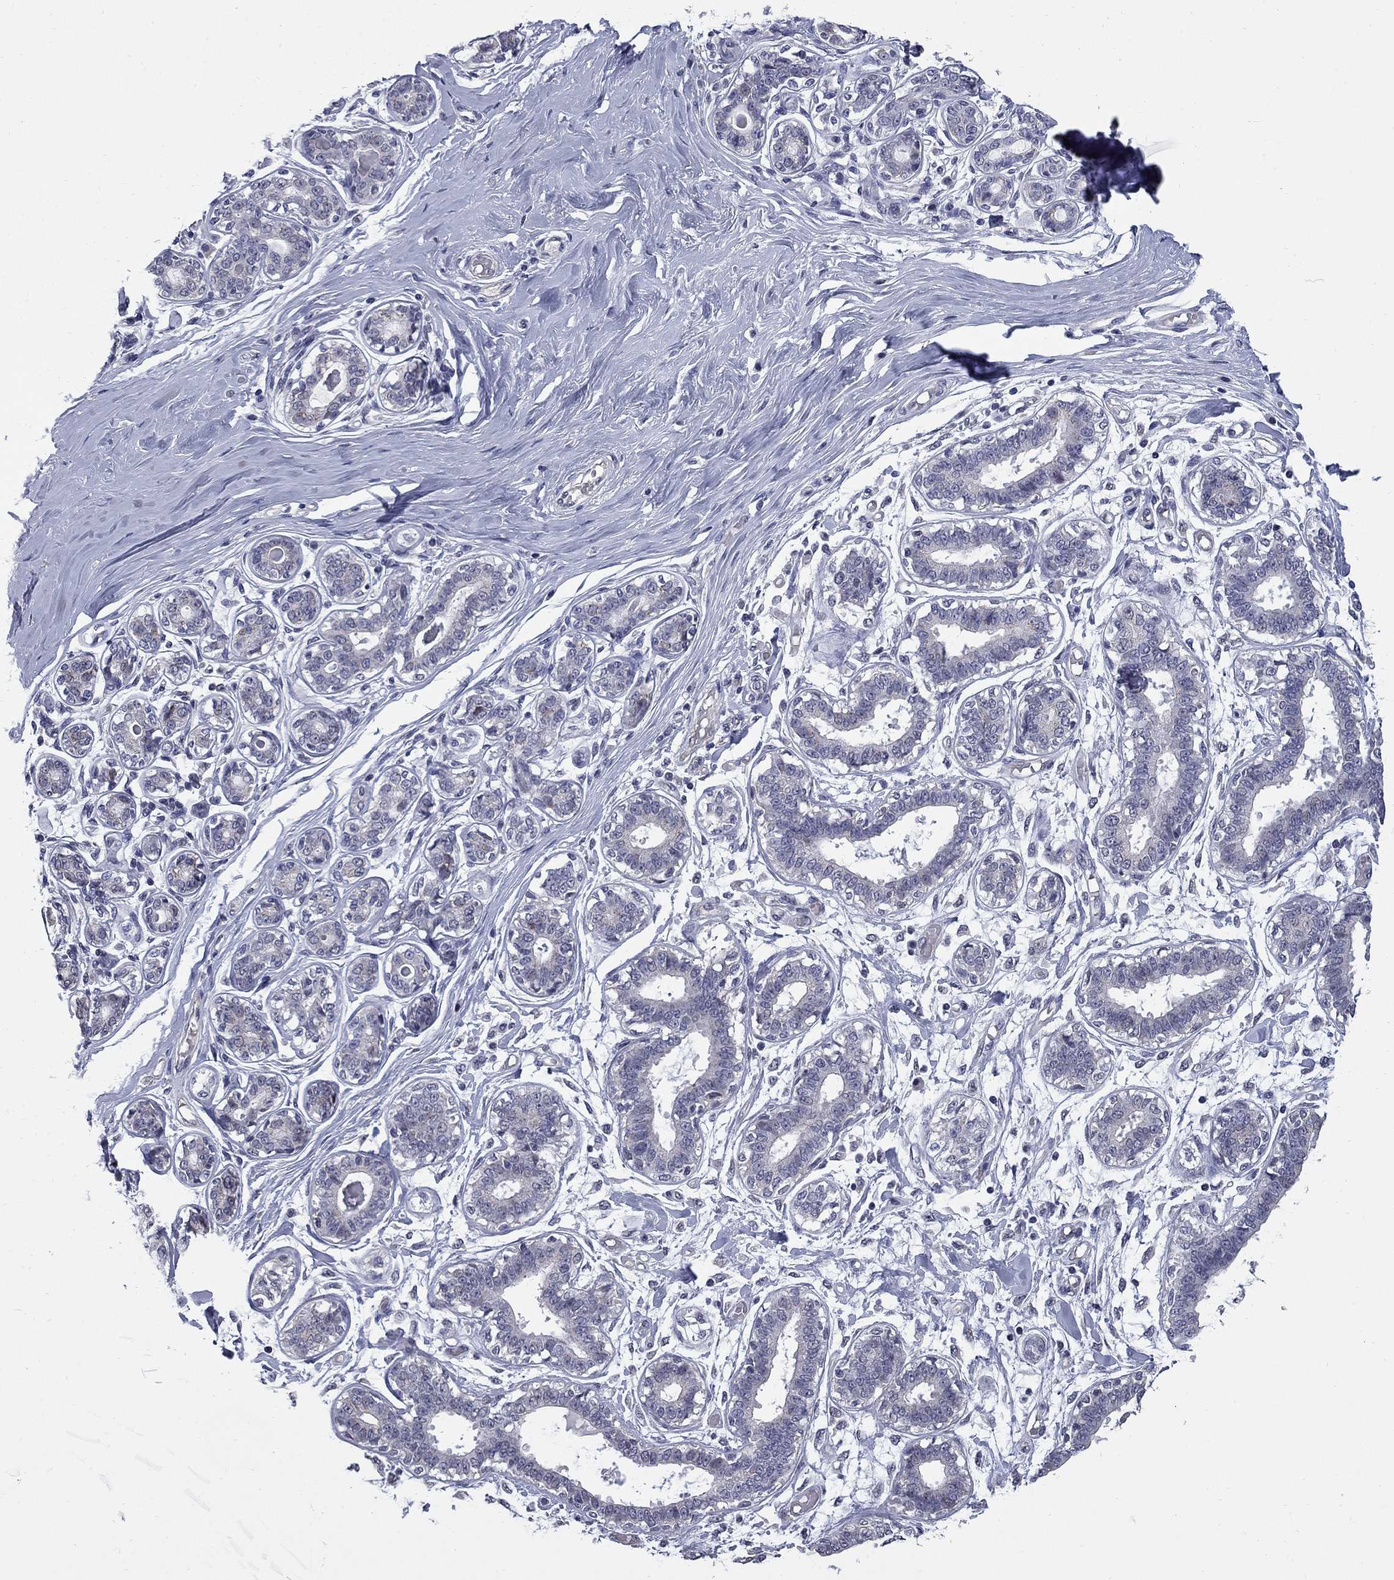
{"staining": {"intensity": "negative", "quantity": "none", "location": "none"}, "tissue": "breast", "cell_type": "Adipocytes", "image_type": "normal", "snomed": [{"axis": "morphology", "description": "Normal tissue, NOS"}, {"axis": "topography", "description": "Skin"}, {"axis": "topography", "description": "Breast"}], "caption": "Micrograph shows no significant protein staining in adipocytes of unremarkable breast. The staining is performed using DAB brown chromogen with nuclei counter-stained in using hematoxylin.", "gene": "HTR4", "patient": {"sex": "female", "age": 43}}